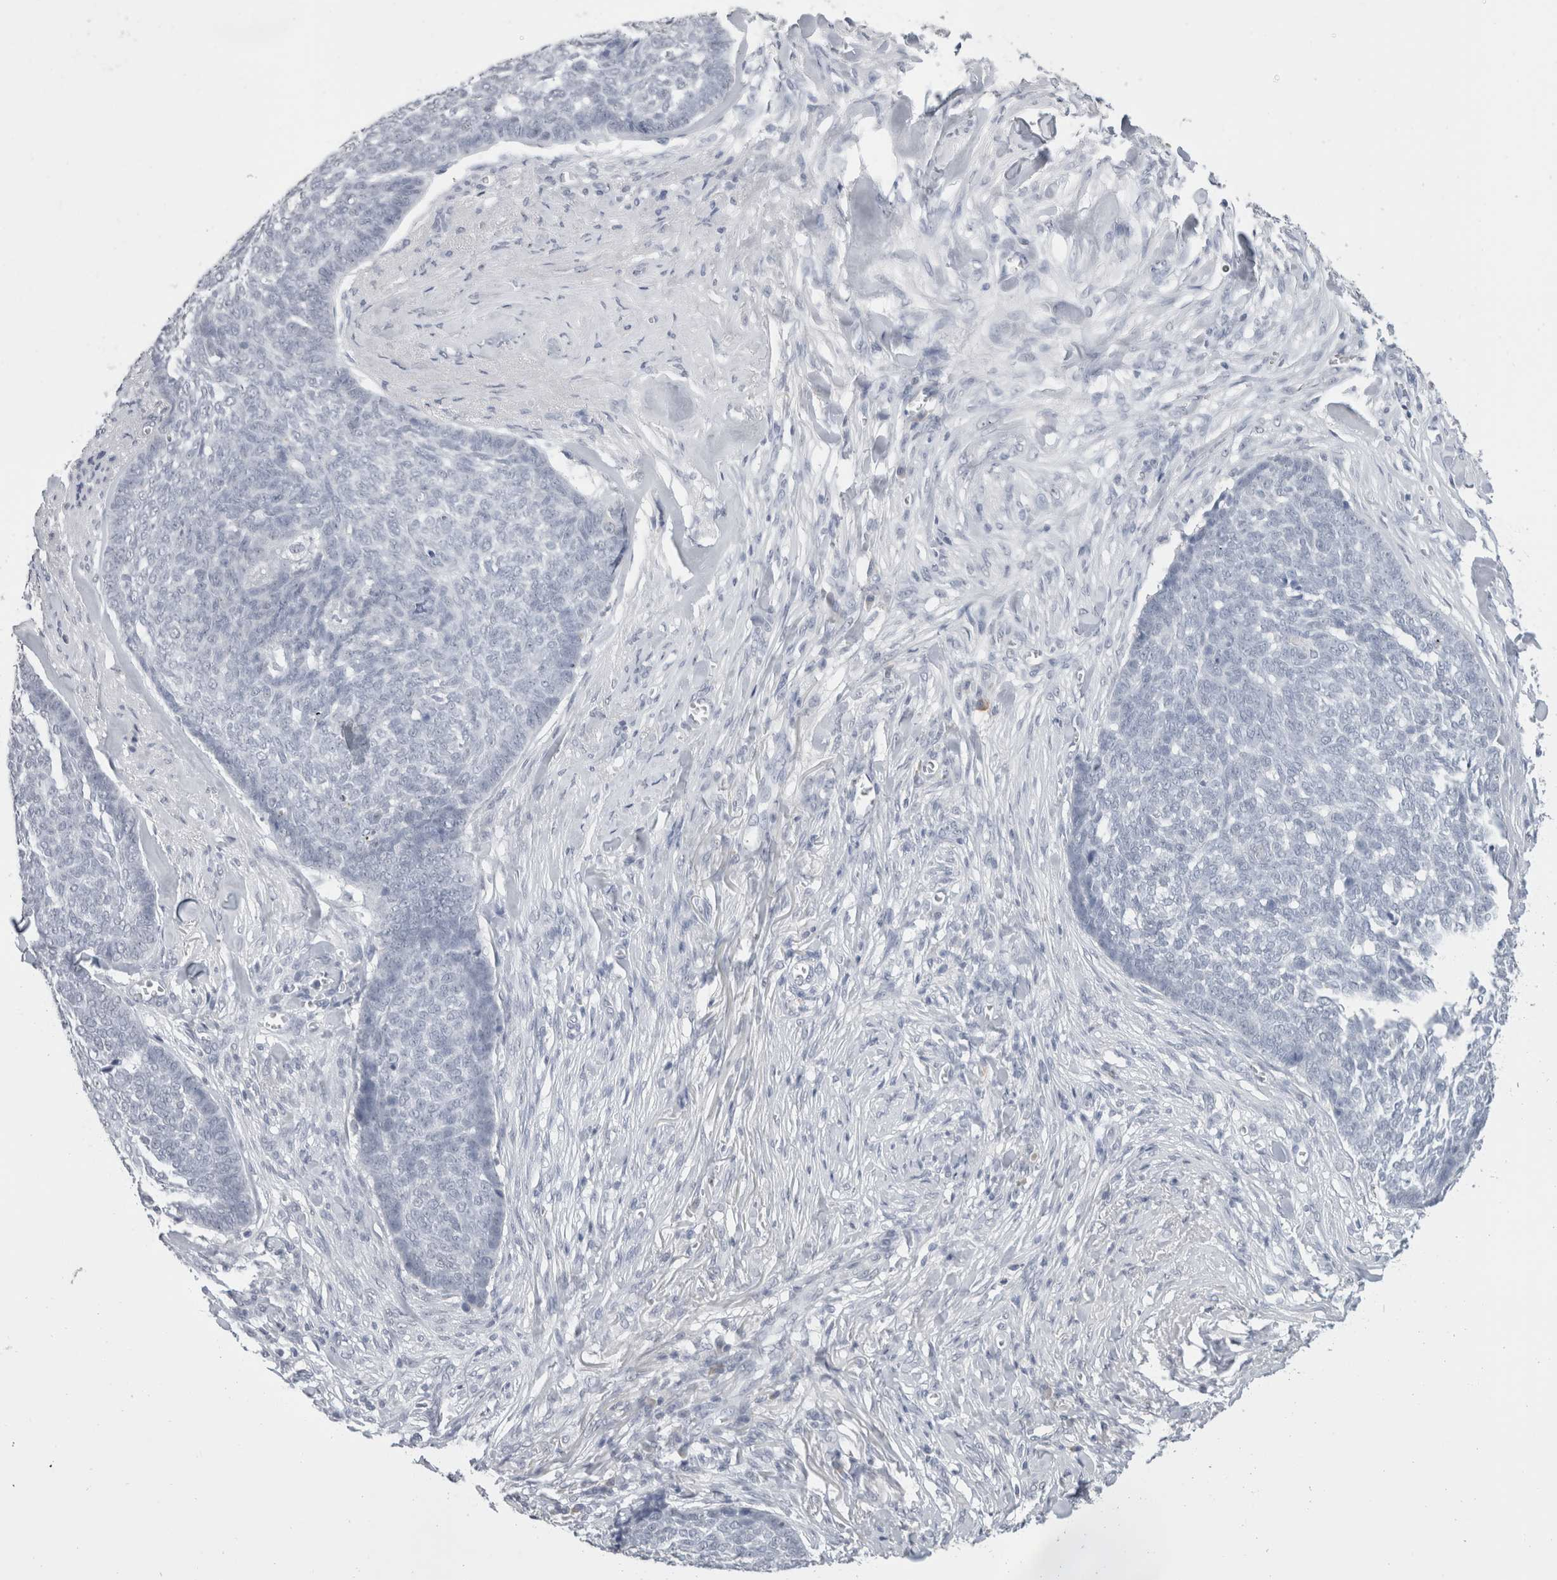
{"staining": {"intensity": "negative", "quantity": "none", "location": "none"}, "tissue": "skin cancer", "cell_type": "Tumor cells", "image_type": "cancer", "snomed": [{"axis": "morphology", "description": "Basal cell carcinoma"}, {"axis": "topography", "description": "Skin"}], "caption": "IHC photomicrograph of neoplastic tissue: human skin basal cell carcinoma stained with DAB (3,3'-diaminobenzidine) displays no significant protein staining in tumor cells.", "gene": "CADM3", "patient": {"sex": "male", "age": 84}}